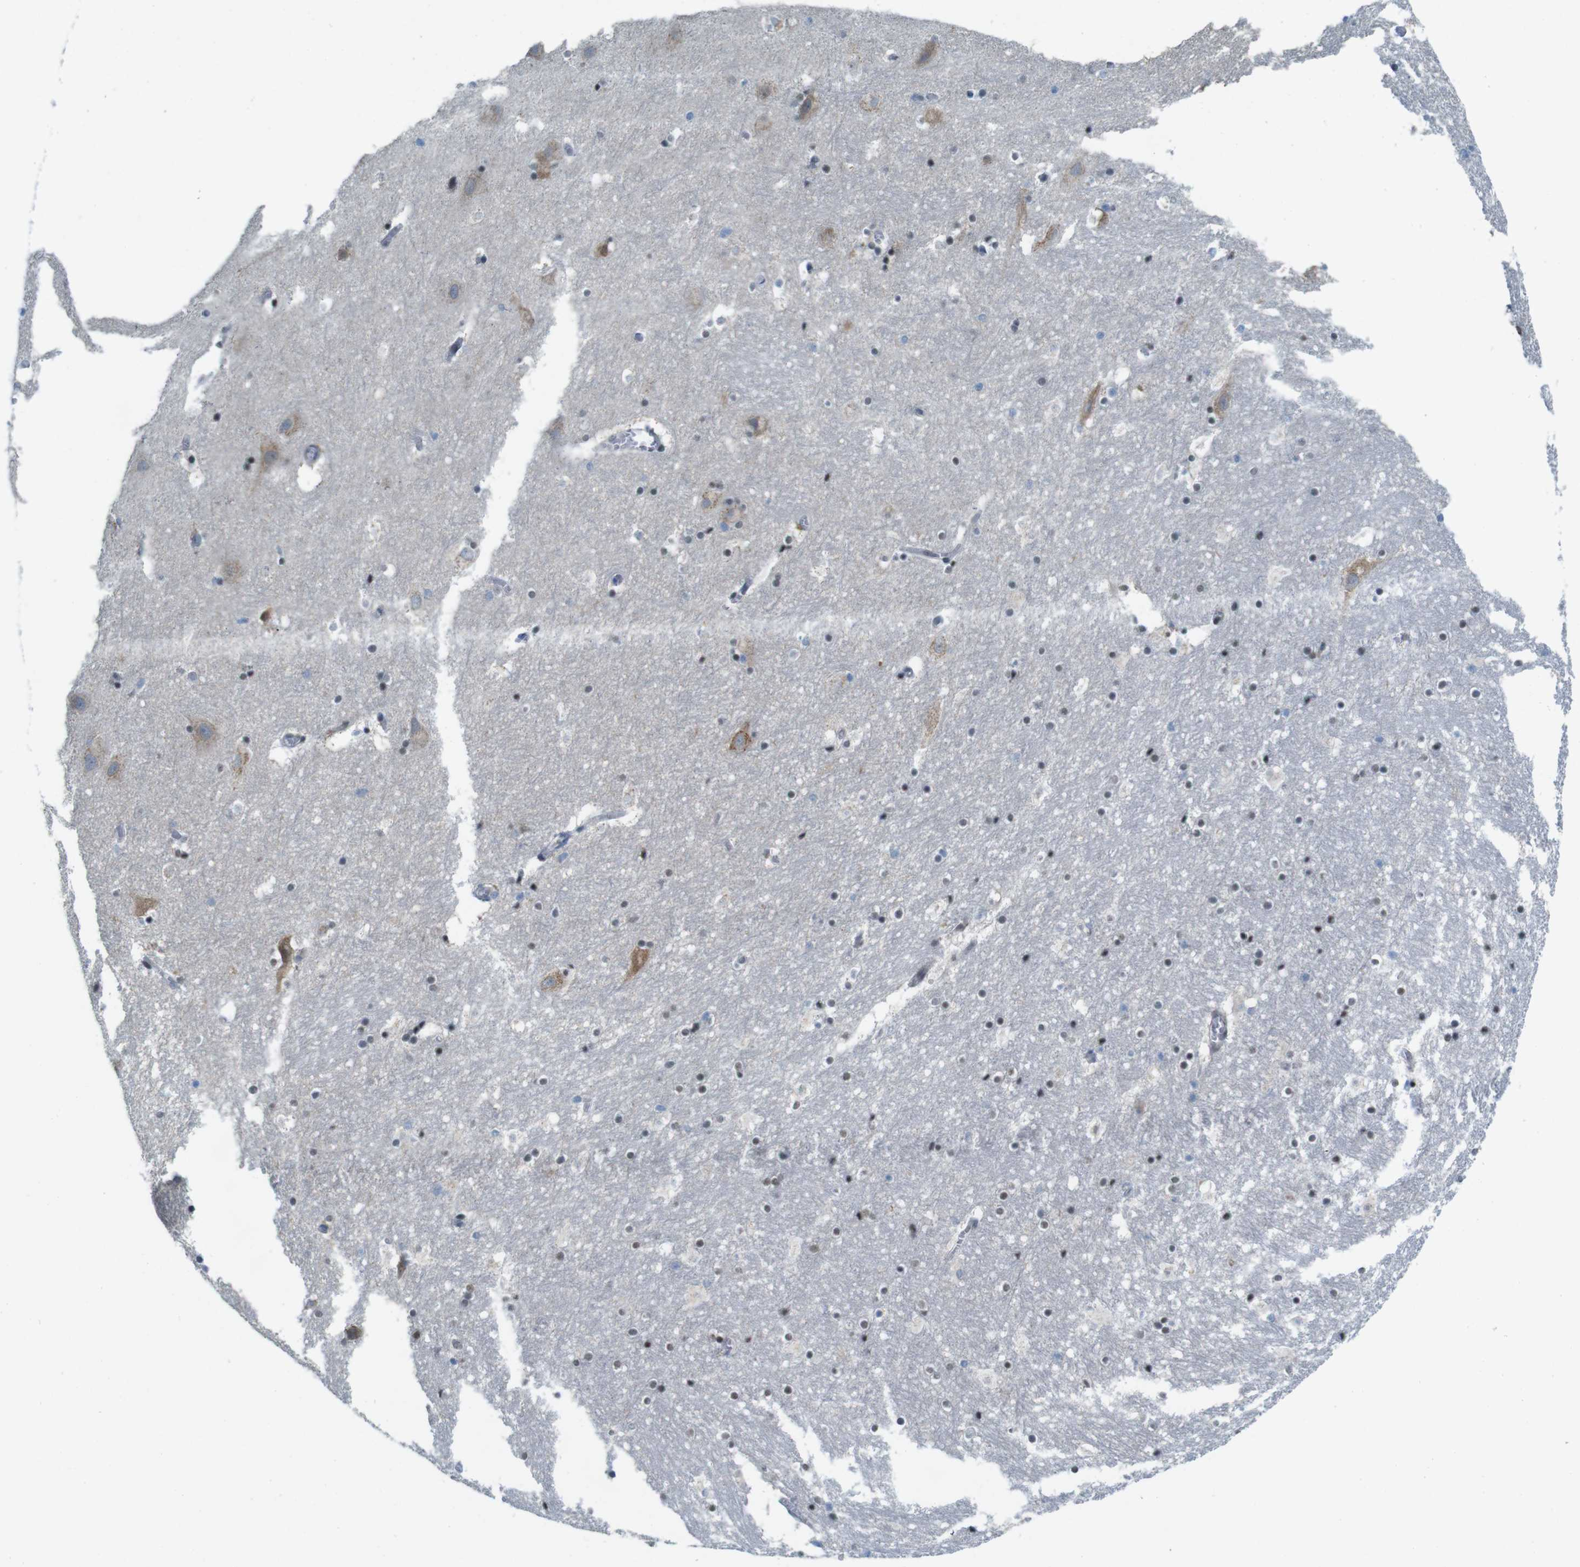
{"staining": {"intensity": "weak", "quantity": "25%-75%", "location": "nuclear"}, "tissue": "hippocampus", "cell_type": "Glial cells", "image_type": "normal", "snomed": [{"axis": "morphology", "description": "Normal tissue, NOS"}, {"axis": "topography", "description": "Hippocampus"}], "caption": "Weak nuclear expression is identified in about 25%-75% of glial cells in unremarkable hippocampus. (DAB = brown stain, brightfield microscopy at high magnification).", "gene": "SKI", "patient": {"sex": "male", "age": 45}}